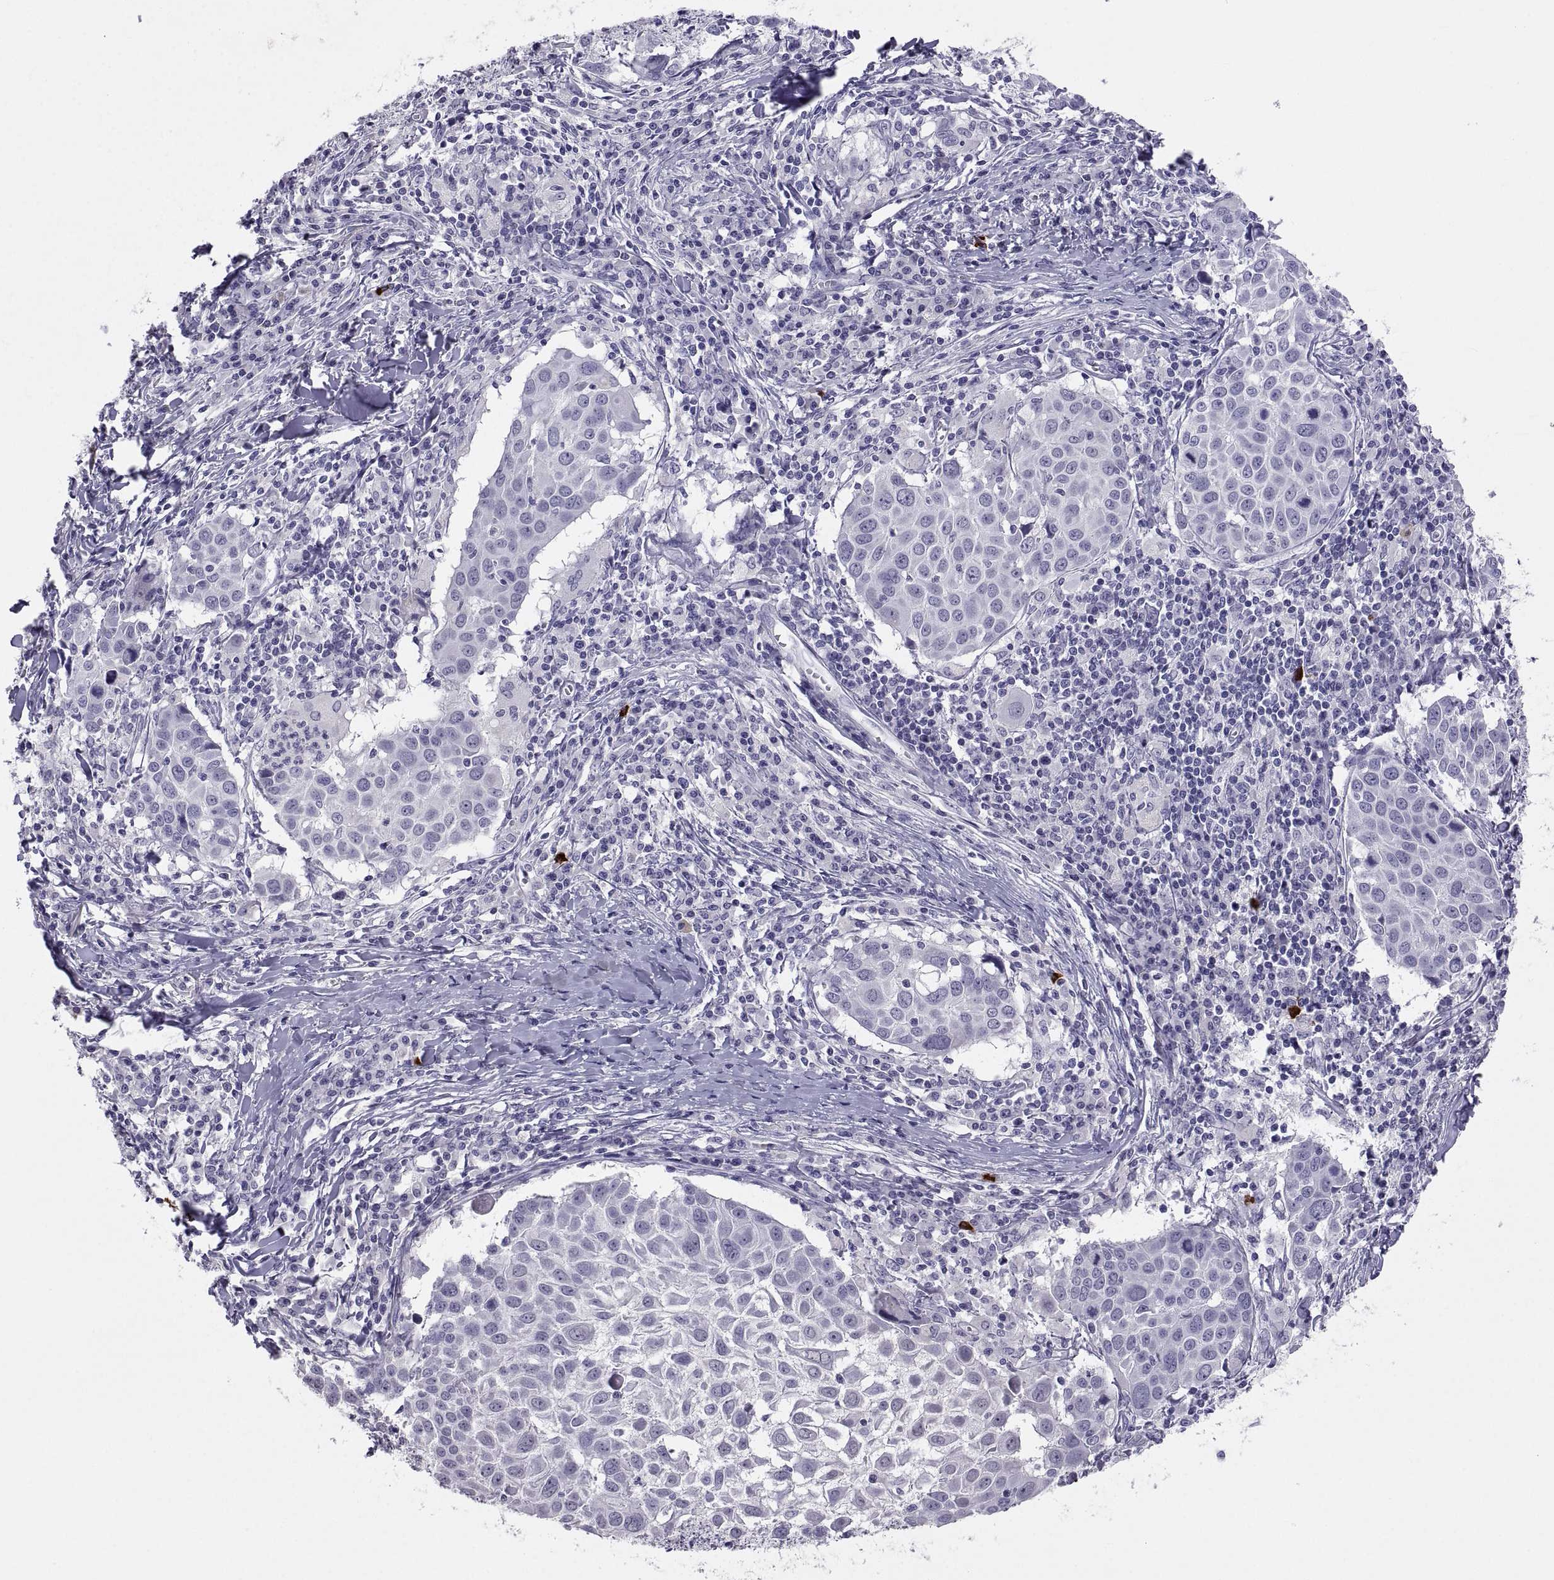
{"staining": {"intensity": "negative", "quantity": "none", "location": "none"}, "tissue": "lung cancer", "cell_type": "Tumor cells", "image_type": "cancer", "snomed": [{"axis": "morphology", "description": "Squamous cell carcinoma, NOS"}, {"axis": "topography", "description": "Lung"}], "caption": "Squamous cell carcinoma (lung) was stained to show a protein in brown. There is no significant staining in tumor cells.", "gene": "IGSF1", "patient": {"sex": "male", "age": 57}}